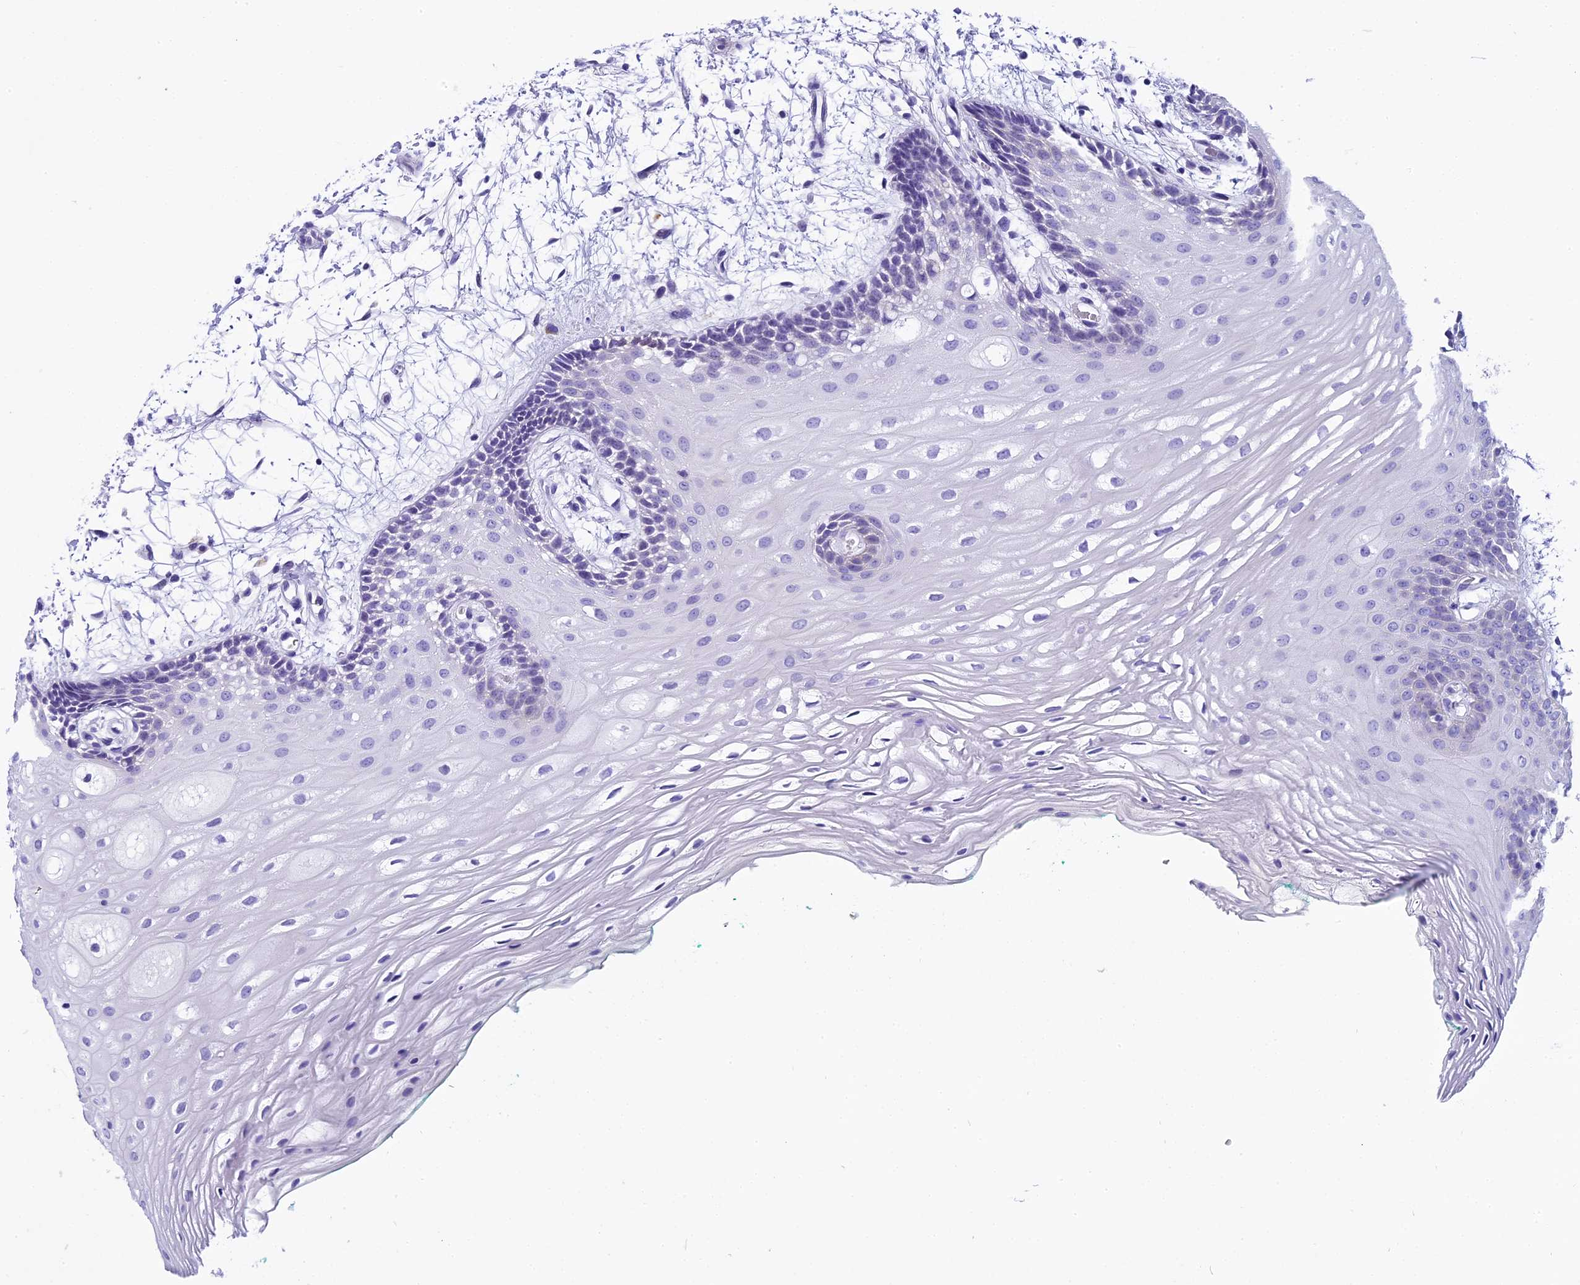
{"staining": {"intensity": "negative", "quantity": "none", "location": "none"}, "tissue": "oral mucosa", "cell_type": "Squamous epithelial cells", "image_type": "normal", "snomed": [{"axis": "morphology", "description": "Normal tissue, NOS"}, {"axis": "topography", "description": "Skeletal muscle"}, {"axis": "topography", "description": "Oral tissue"}, {"axis": "topography", "description": "Peripheral nerve tissue"}], "caption": "Immunohistochemical staining of unremarkable human oral mucosa reveals no significant positivity in squamous epithelial cells. The staining is performed using DAB (3,3'-diaminobenzidine) brown chromogen with nuclei counter-stained in using hematoxylin.", "gene": "KCTD14", "patient": {"sex": "female", "age": 84}}